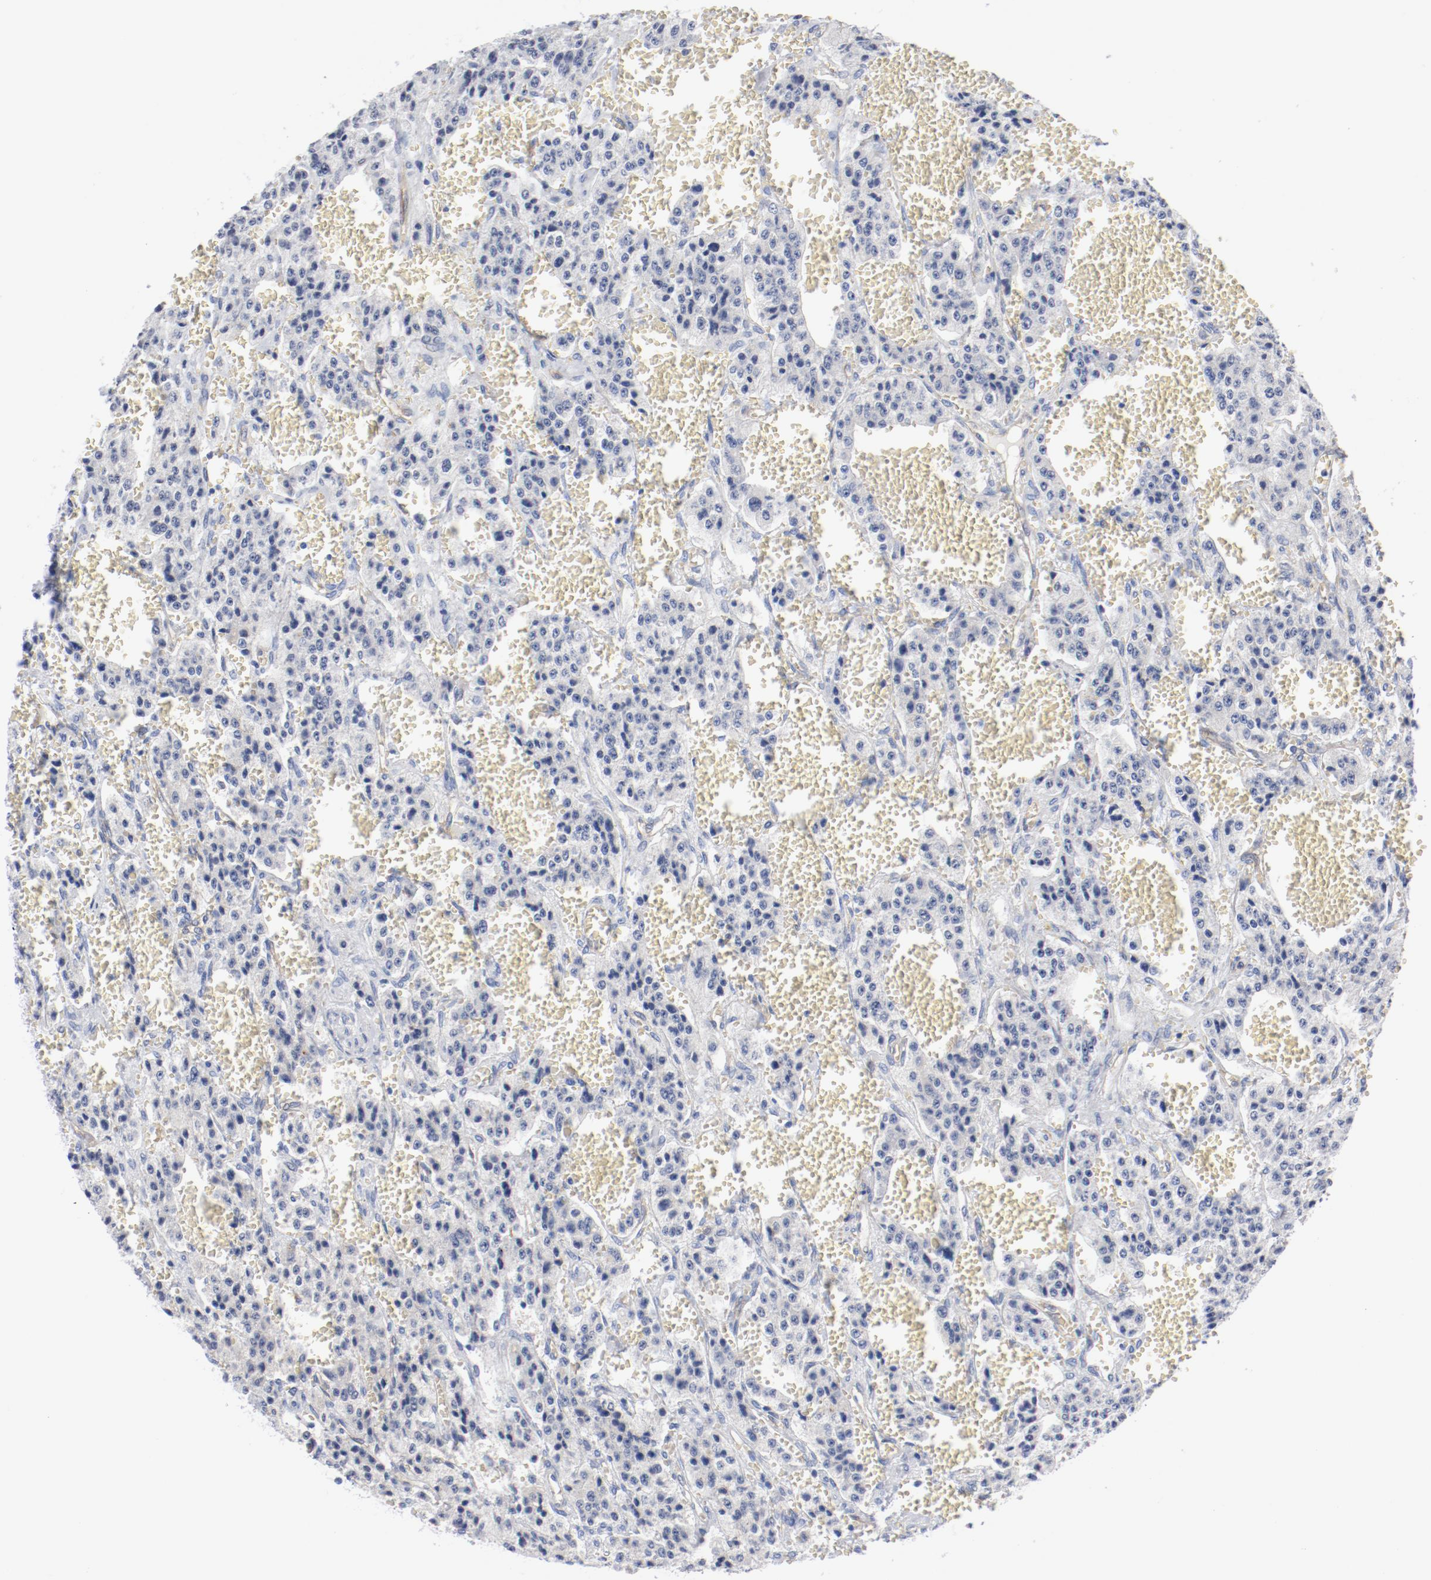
{"staining": {"intensity": "negative", "quantity": "none", "location": "none"}, "tissue": "carcinoid", "cell_type": "Tumor cells", "image_type": "cancer", "snomed": [{"axis": "morphology", "description": "Carcinoid, malignant, NOS"}, {"axis": "topography", "description": "Small intestine"}], "caption": "A high-resolution photomicrograph shows immunohistochemistry (IHC) staining of carcinoid (malignant), which demonstrates no significant positivity in tumor cells.", "gene": "SHANK3", "patient": {"sex": "male", "age": 52}}